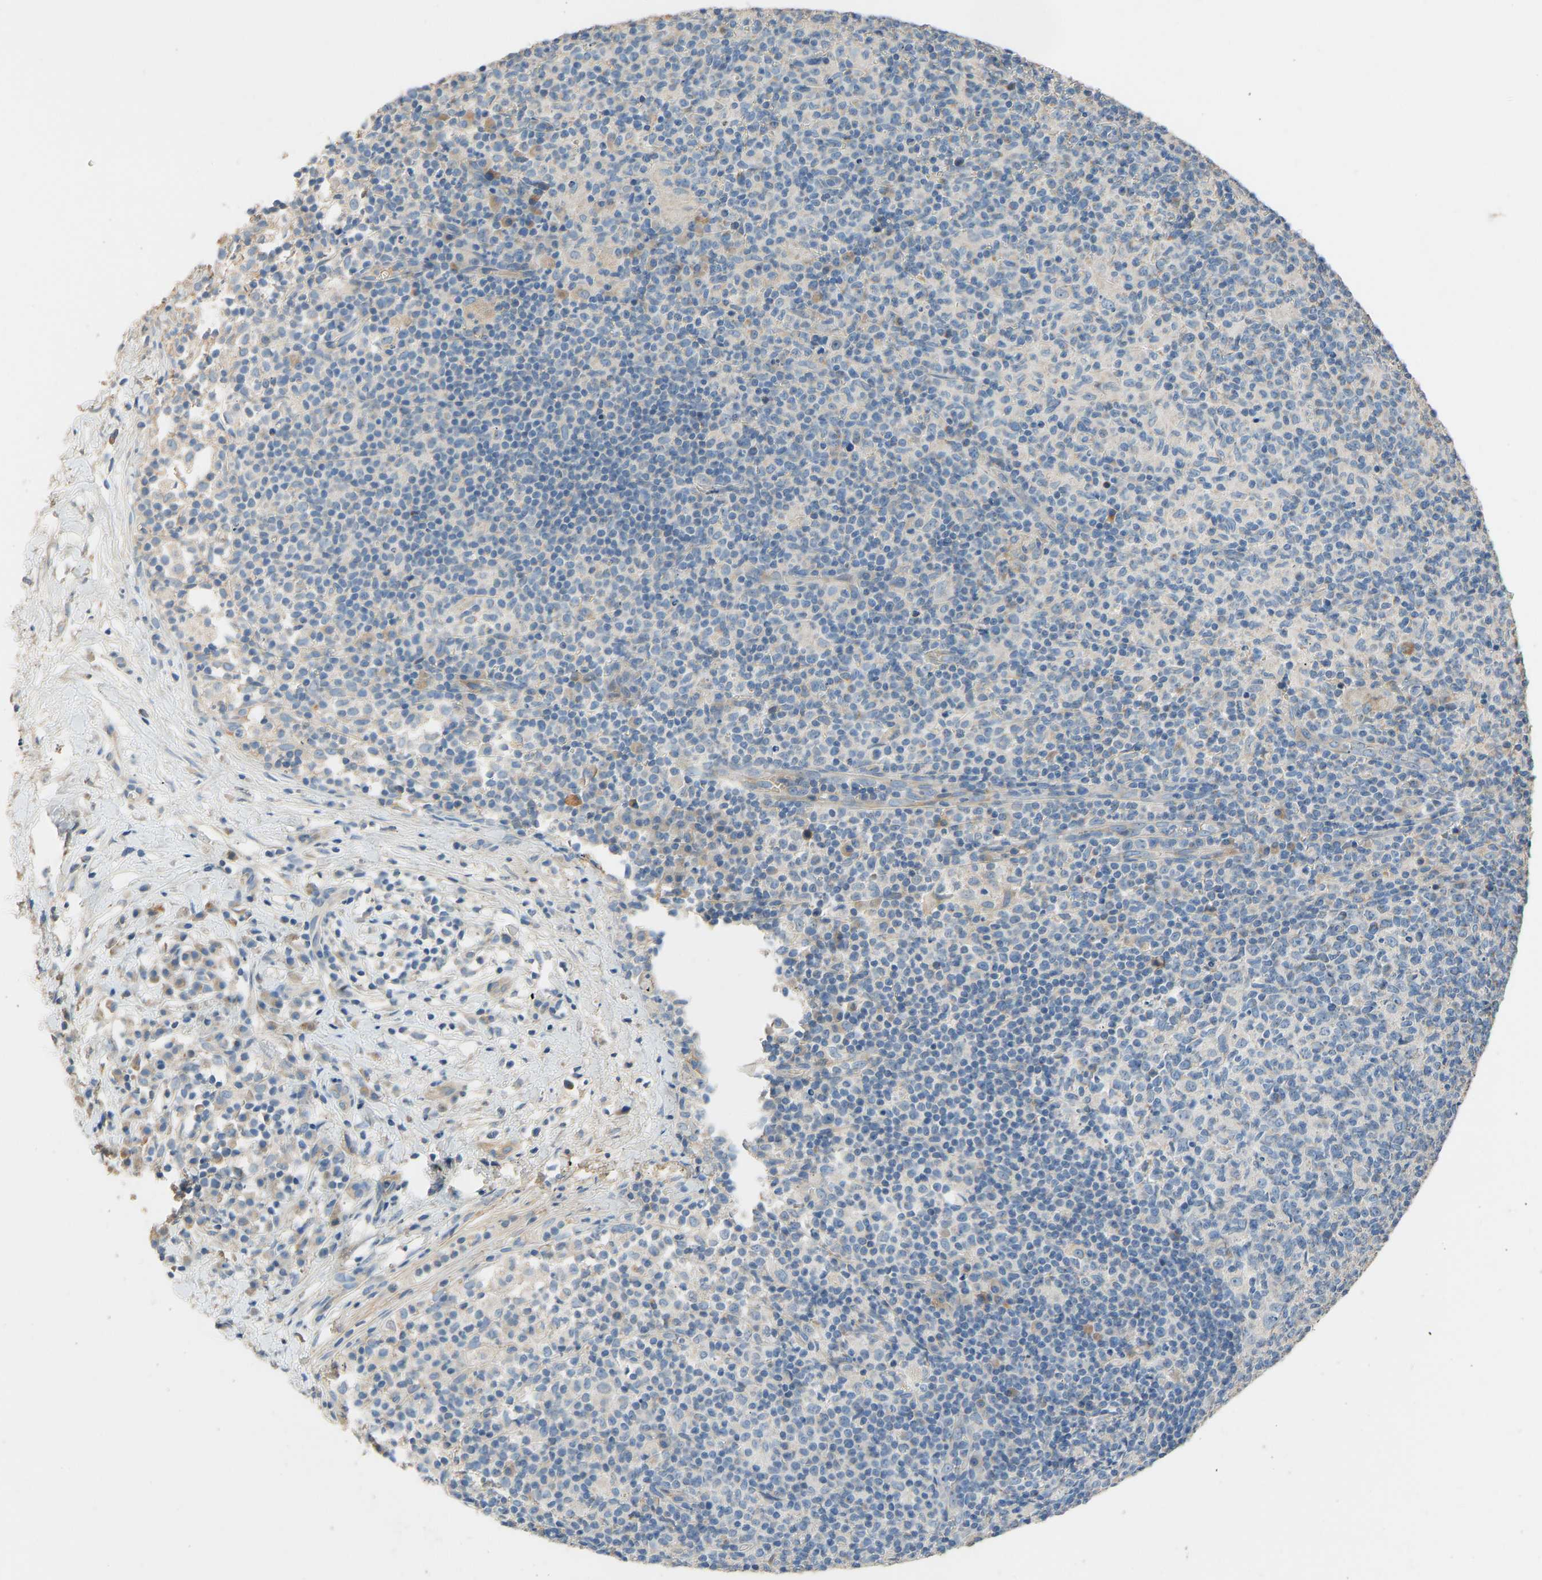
{"staining": {"intensity": "negative", "quantity": "none", "location": "none"}, "tissue": "lymph node", "cell_type": "Germinal center cells", "image_type": "normal", "snomed": [{"axis": "morphology", "description": "Normal tissue, NOS"}, {"axis": "morphology", "description": "Inflammation, NOS"}, {"axis": "topography", "description": "Lymph node"}], "caption": "This image is of benign lymph node stained with immunohistochemistry (IHC) to label a protein in brown with the nuclei are counter-stained blue. There is no expression in germinal center cells.", "gene": "TGFBR3", "patient": {"sex": "male", "age": 55}}